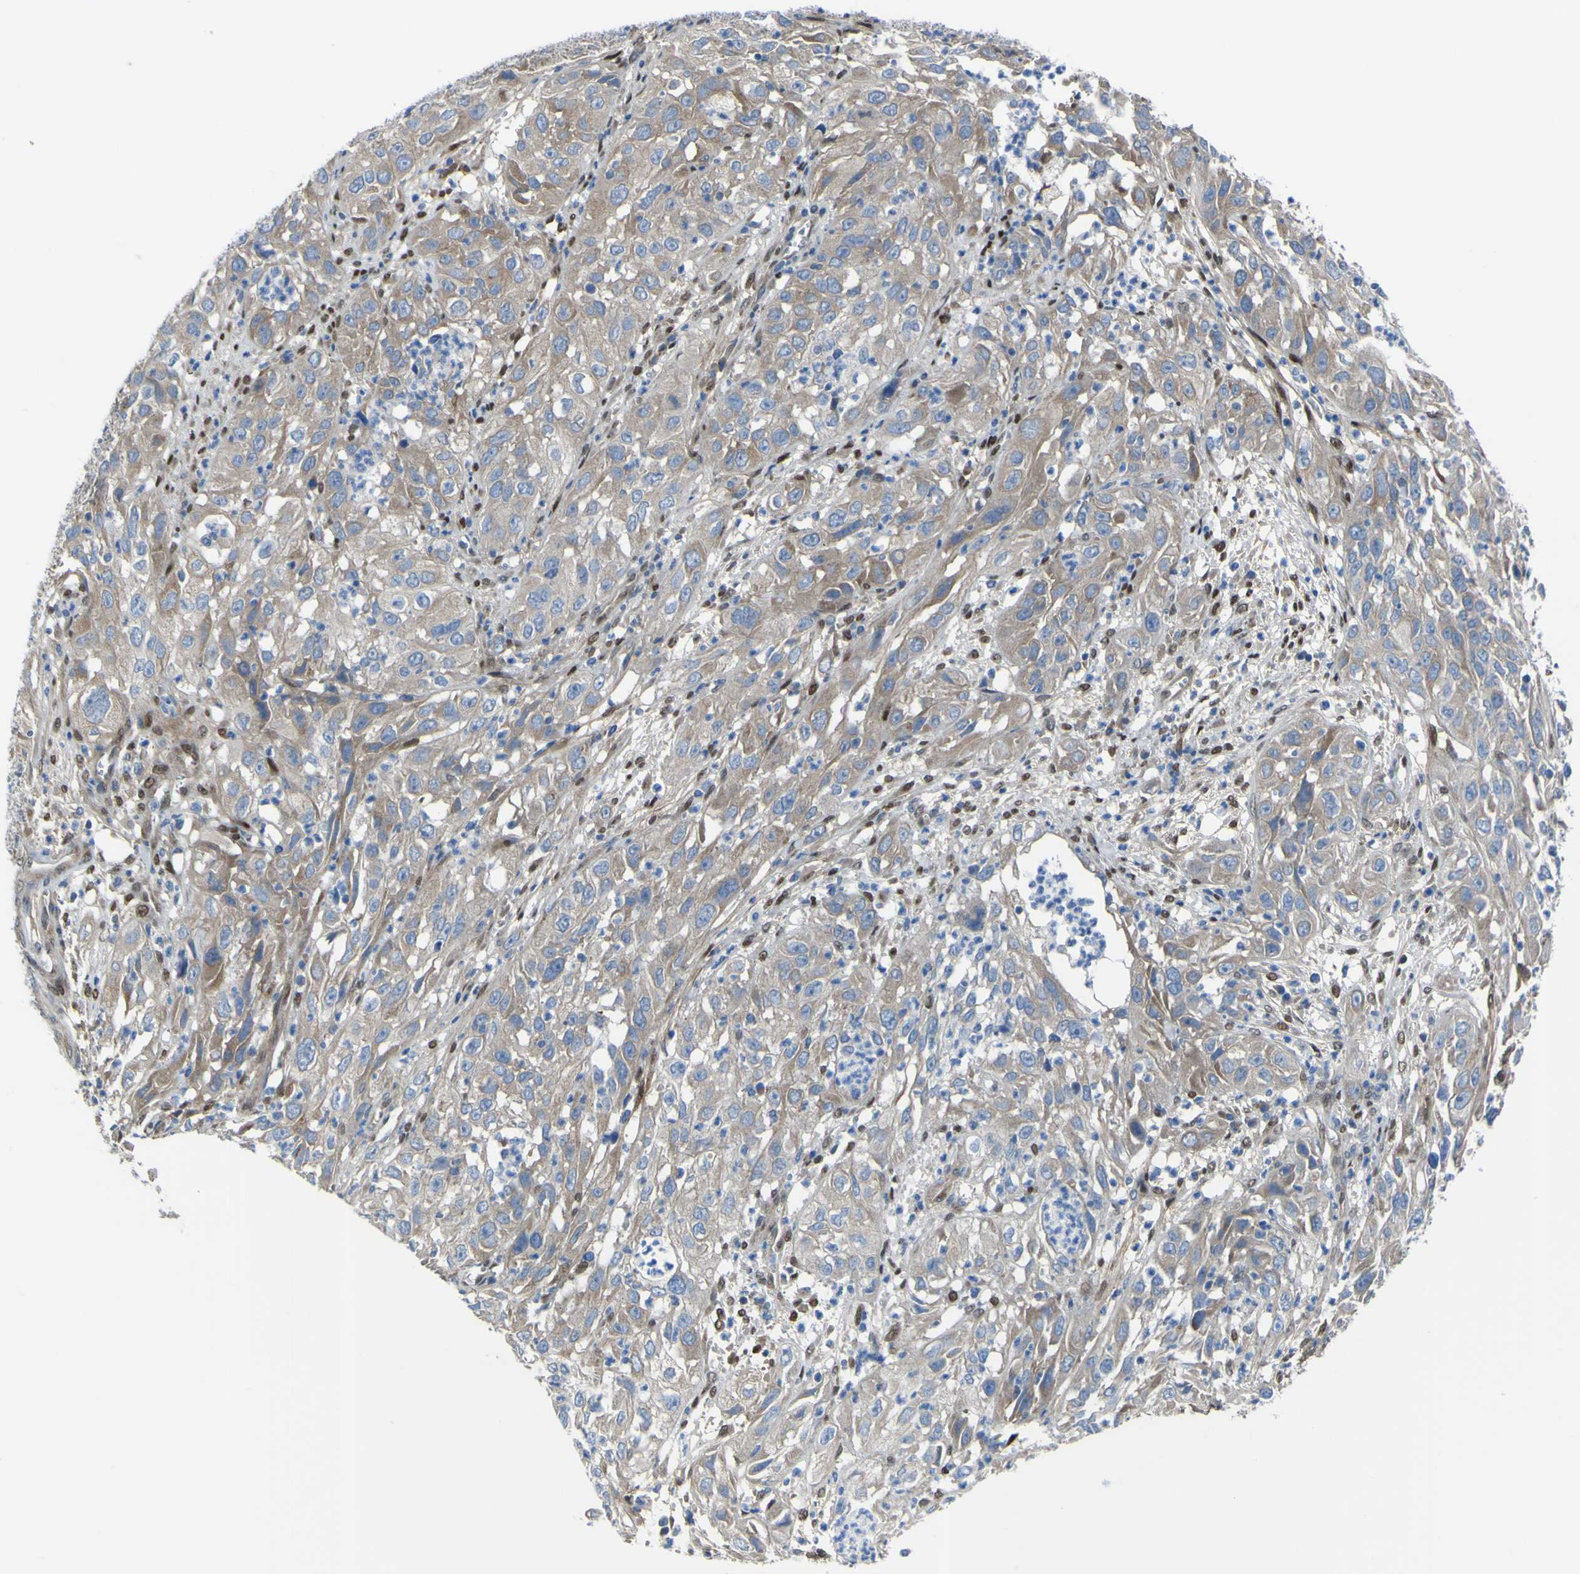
{"staining": {"intensity": "moderate", "quantity": ">75%", "location": "cytoplasmic/membranous"}, "tissue": "cervical cancer", "cell_type": "Tumor cells", "image_type": "cancer", "snomed": [{"axis": "morphology", "description": "Squamous cell carcinoma, NOS"}, {"axis": "topography", "description": "Cervix"}], "caption": "Brown immunohistochemical staining in cervical cancer (squamous cell carcinoma) reveals moderate cytoplasmic/membranous positivity in approximately >75% of tumor cells.", "gene": "LRRN1", "patient": {"sex": "female", "age": 32}}